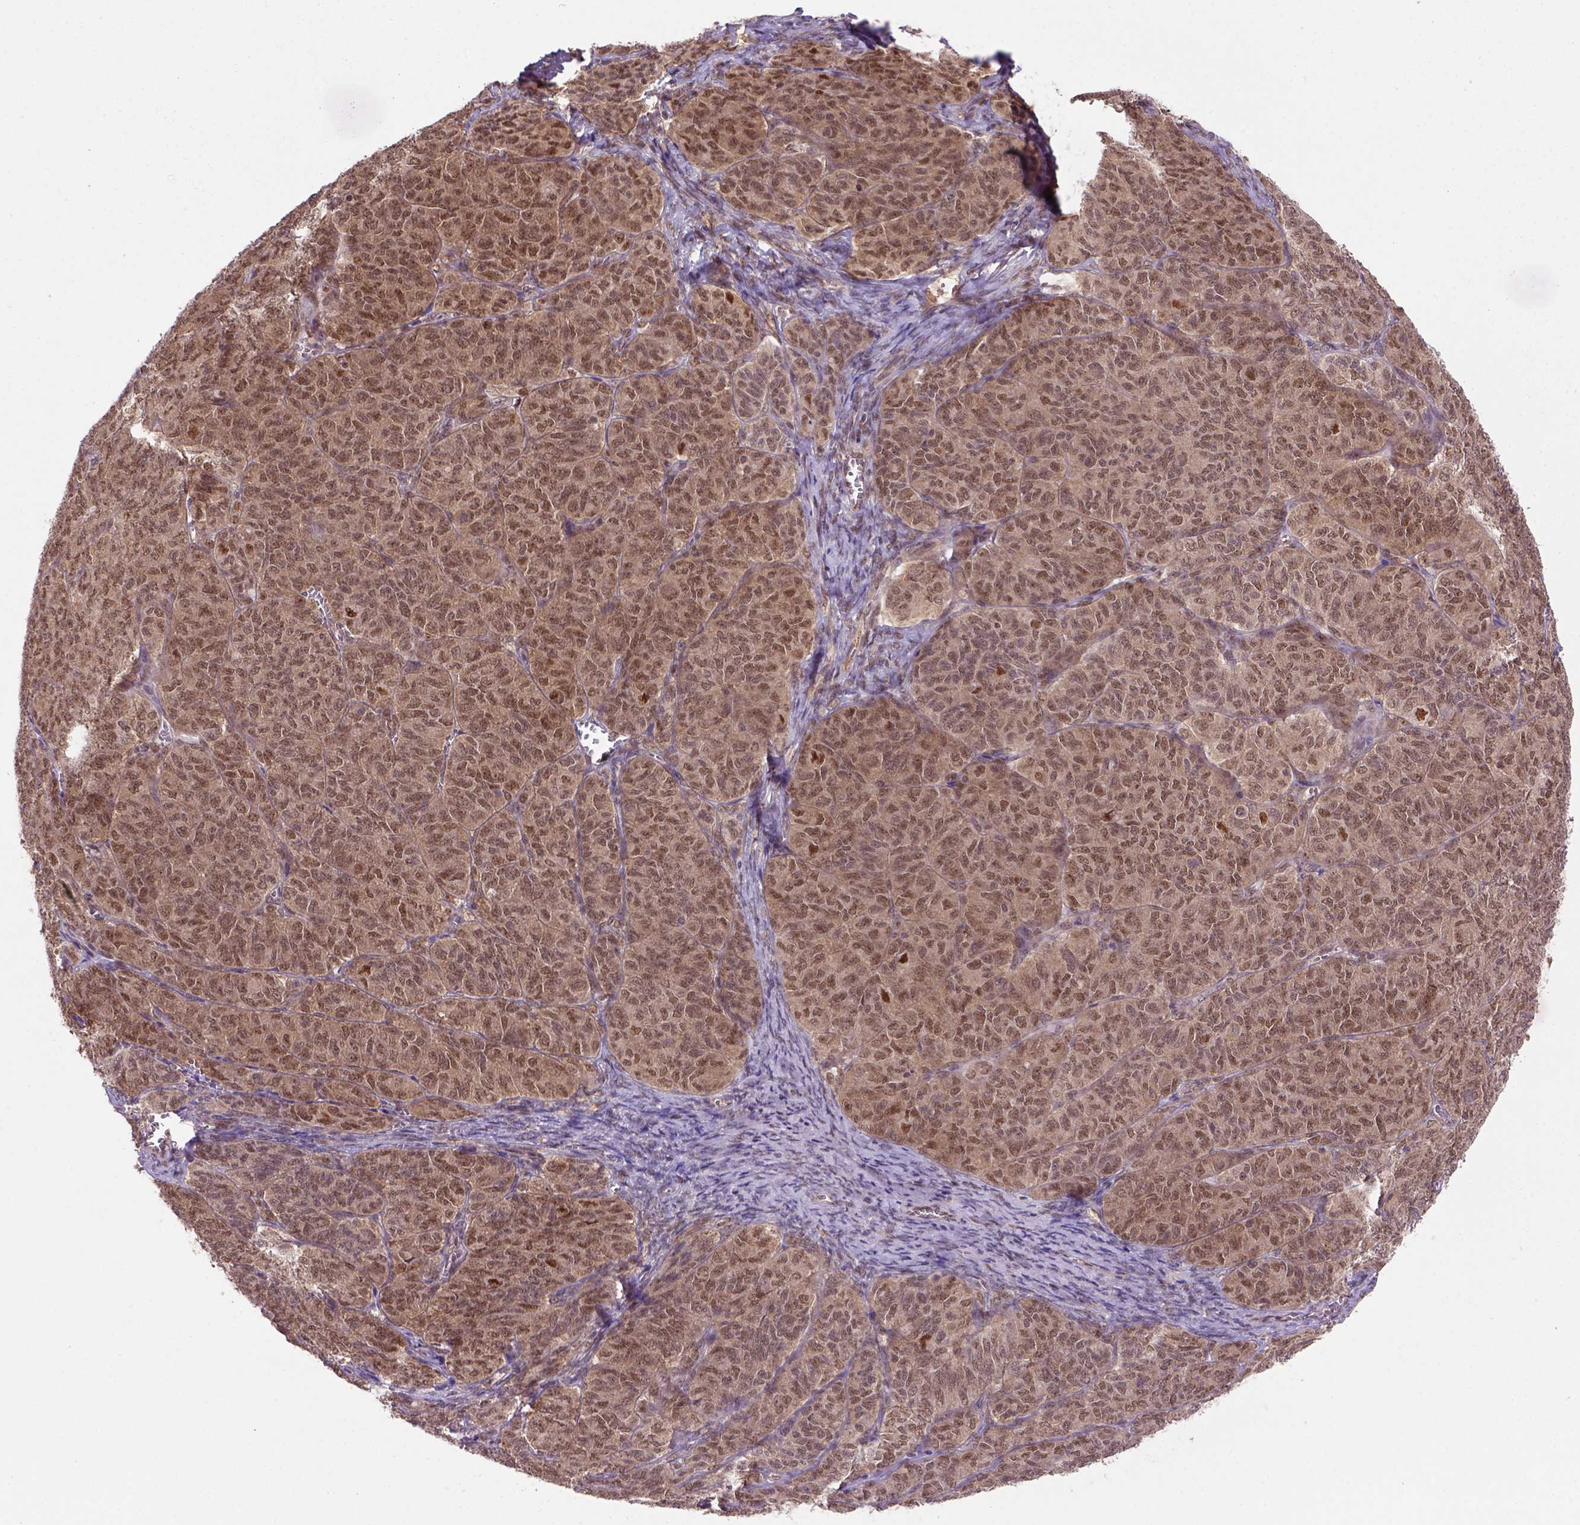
{"staining": {"intensity": "moderate", "quantity": ">75%", "location": "cytoplasmic/membranous,nuclear"}, "tissue": "ovarian cancer", "cell_type": "Tumor cells", "image_type": "cancer", "snomed": [{"axis": "morphology", "description": "Carcinoma, endometroid"}, {"axis": "topography", "description": "Ovary"}], "caption": "Human ovarian cancer (endometroid carcinoma) stained for a protein (brown) exhibits moderate cytoplasmic/membranous and nuclear positive positivity in approximately >75% of tumor cells.", "gene": "PSMC2", "patient": {"sex": "female", "age": 80}}